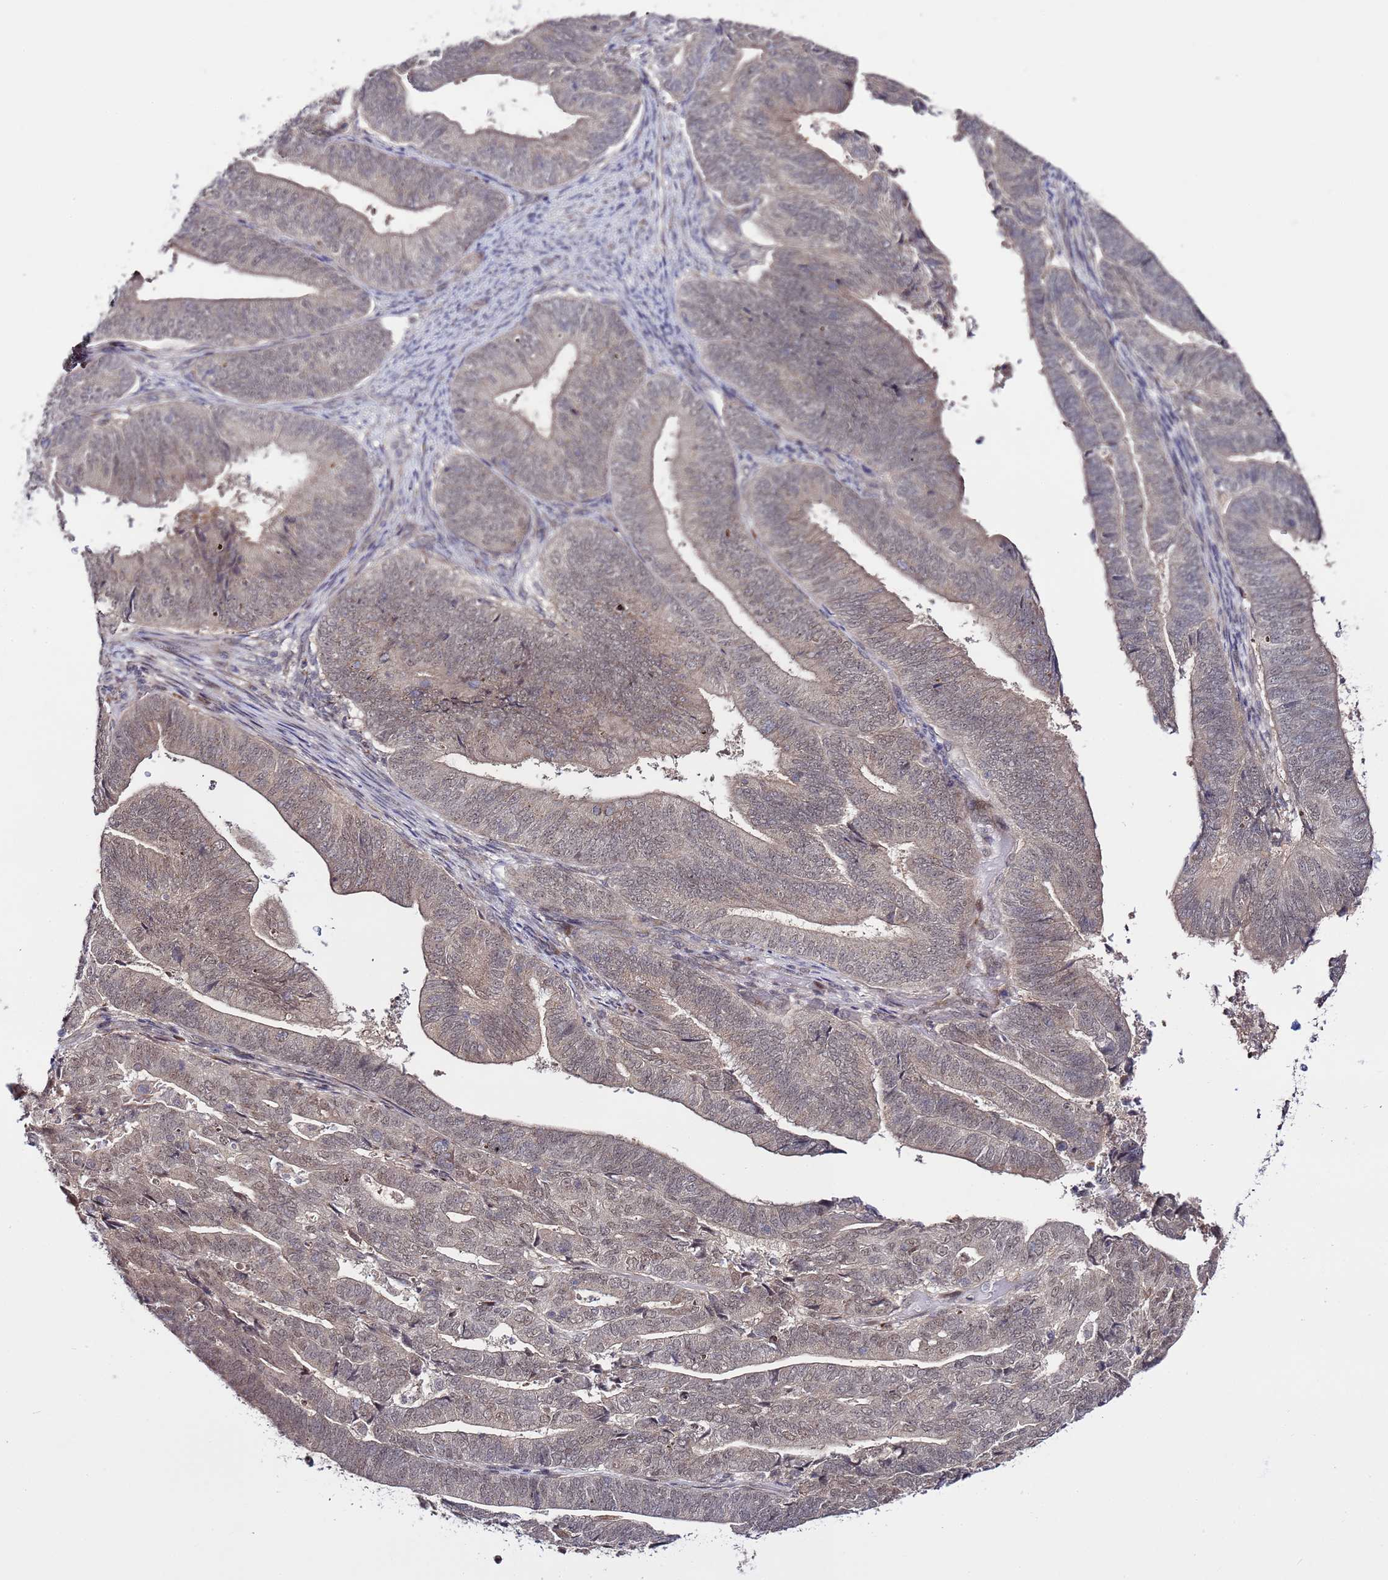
{"staining": {"intensity": "weak", "quantity": ">75%", "location": "nuclear"}, "tissue": "endometrial cancer", "cell_type": "Tumor cells", "image_type": "cancer", "snomed": [{"axis": "morphology", "description": "Adenocarcinoma, NOS"}, {"axis": "topography", "description": "Endometrium"}], "caption": "Endometrial cancer stained for a protein demonstrates weak nuclear positivity in tumor cells.", "gene": "POLR2D", "patient": {"sex": "female", "age": 70}}